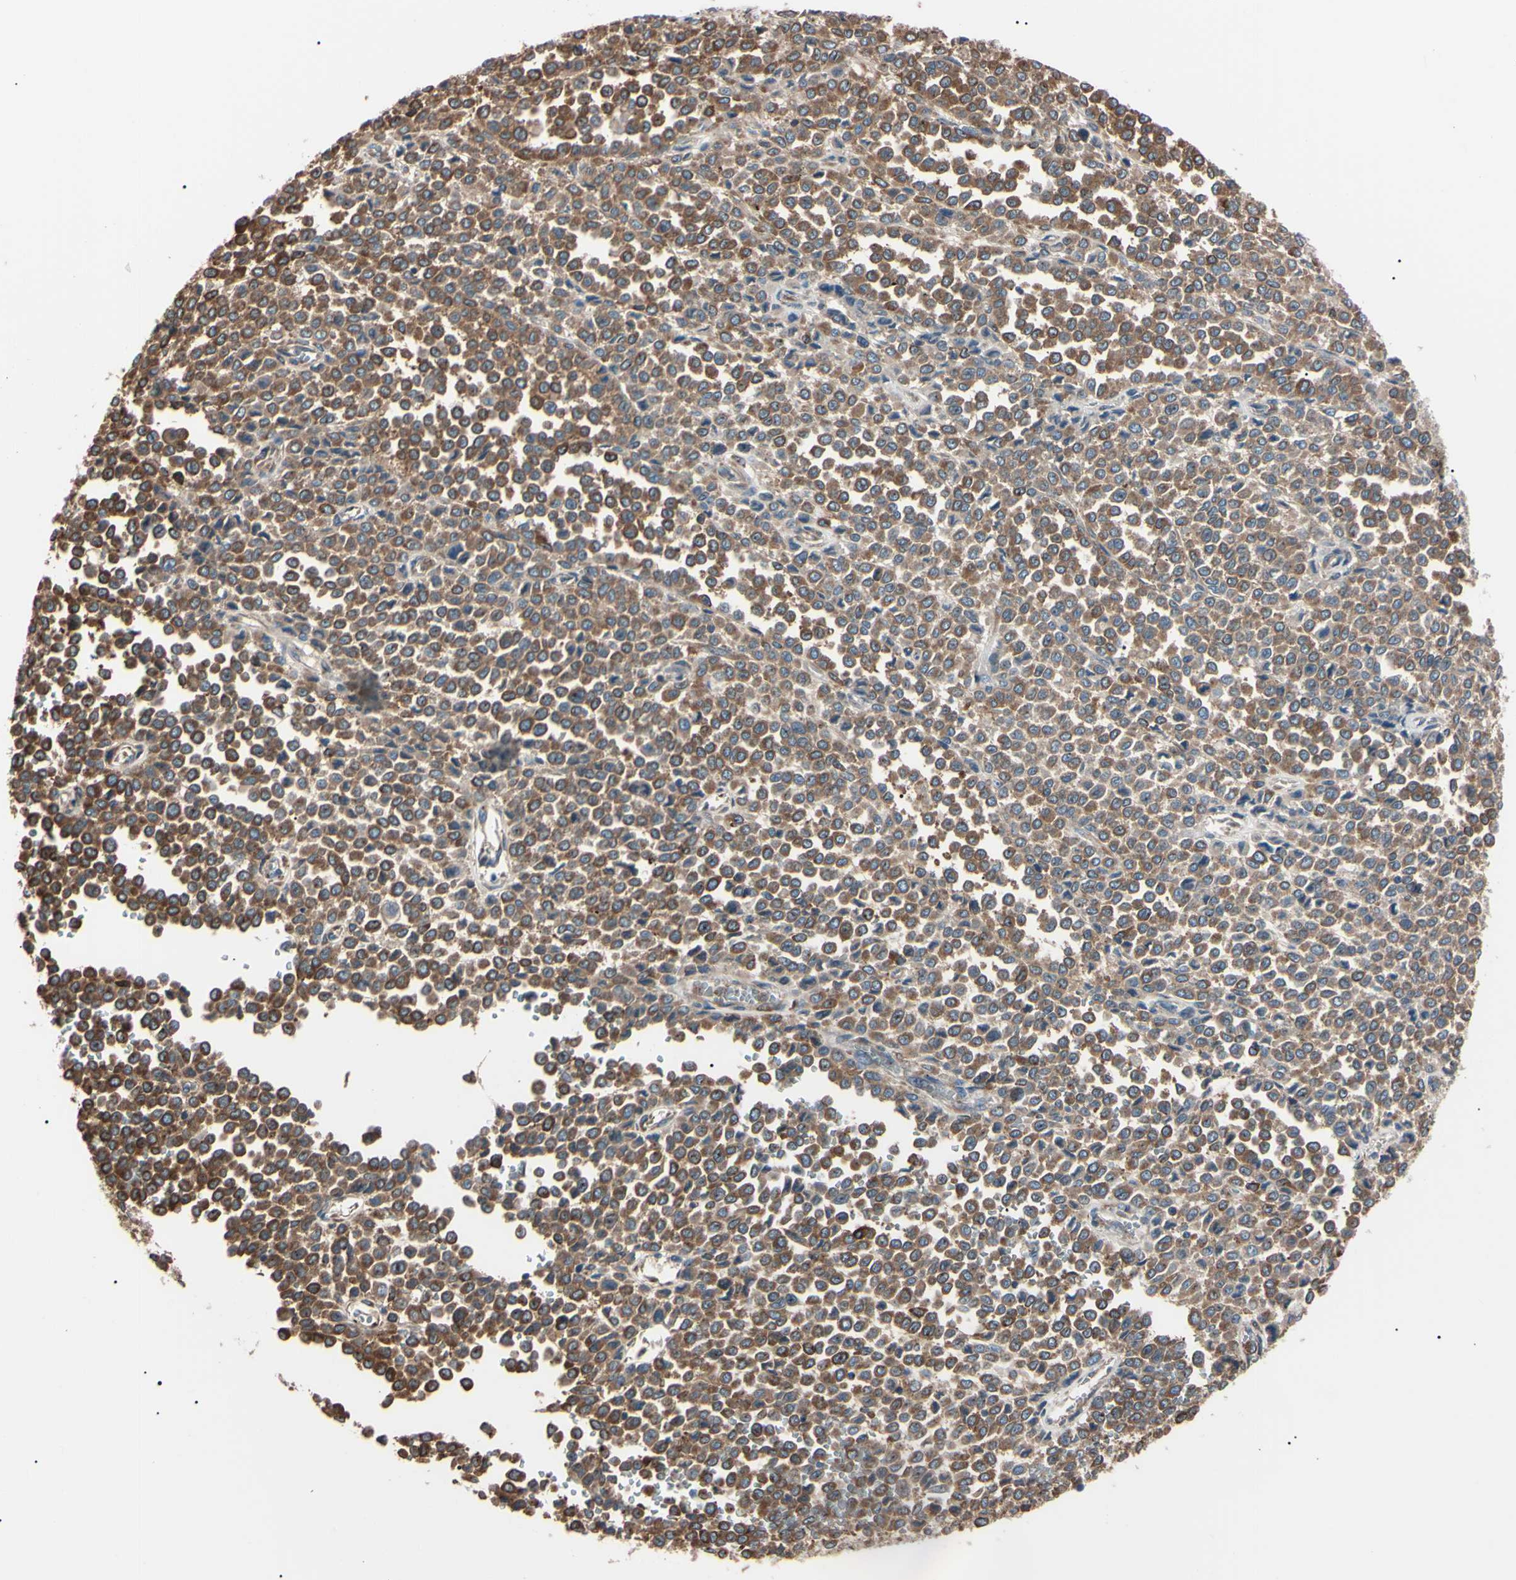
{"staining": {"intensity": "moderate", "quantity": ">75%", "location": "cytoplasmic/membranous"}, "tissue": "melanoma", "cell_type": "Tumor cells", "image_type": "cancer", "snomed": [{"axis": "morphology", "description": "Malignant melanoma, Metastatic site"}, {"axis": "topography", "description": "Pancreas"}], "caption": "Human malignant melanoma (metastatic site) stained with a protein marker exhibits moderate staining in tumor cells.", "gene": "PRKACA", "patient": {"sex": "female", "age": 30}}